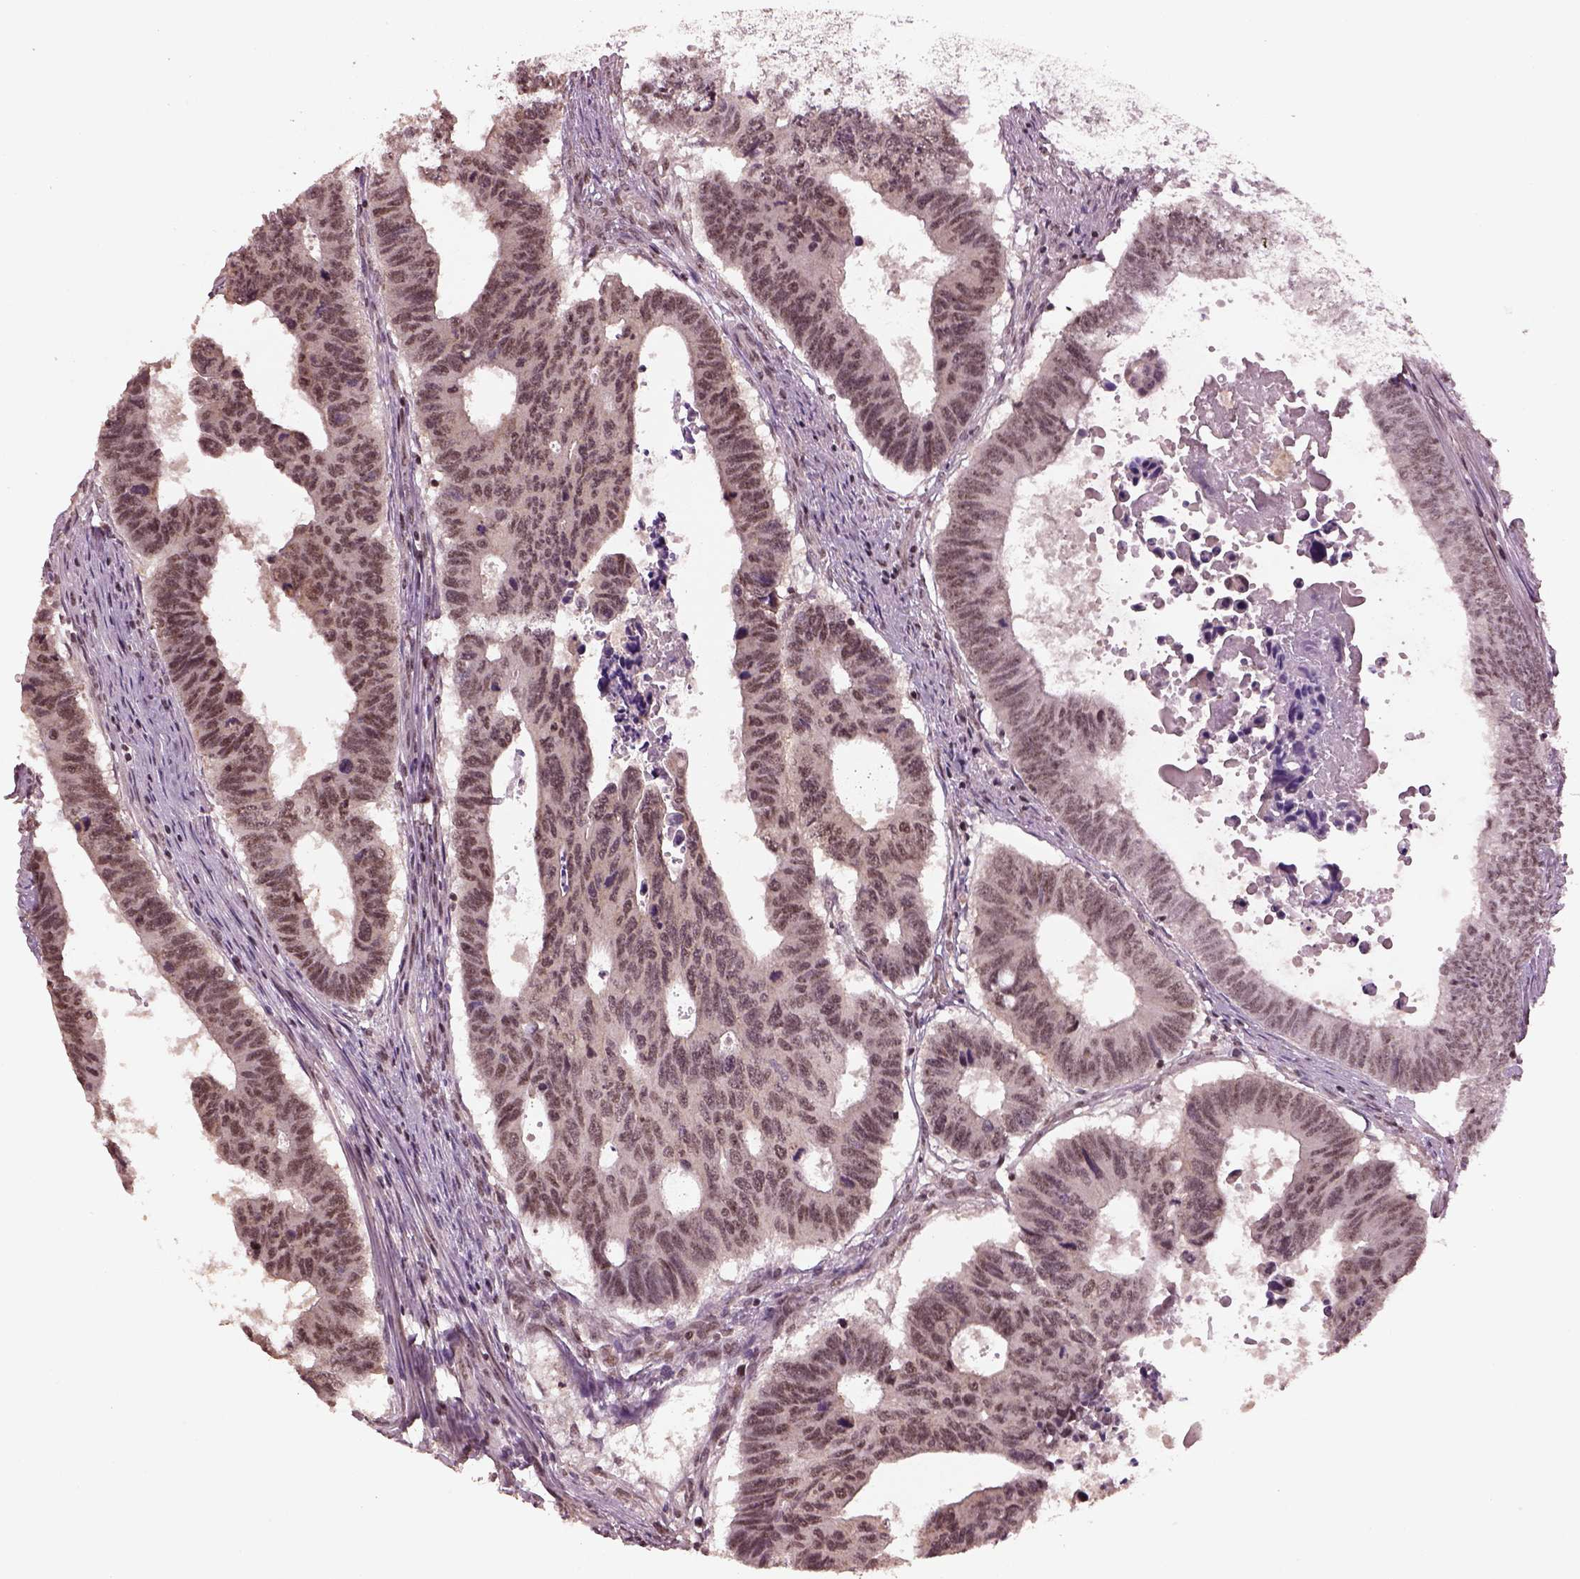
{"staining": {"intensity": "moderate", "quantity": ">75%", "location": "nuclear"}, "tissue": "colorectal cancer", "cell_type": "Tumor cells", "image_type": "cancer", "snomed": [{"axis": "morphology", "description": "Adenocarcinoma, NOS"}, {"axis": "topography", "description": "Rectum"}], "caption": "An immunohistochemistry micrograph of neoplastic tissue is shown. Protein staining in brown labels moderate nuclear positivity in colorectal adenocarcinoma within tumor cells. (DAB IHC, brown staining for protein, blue staining for nuclei).", "gene": "BRD9", "patient": {"sex": "female", "age": 85}}